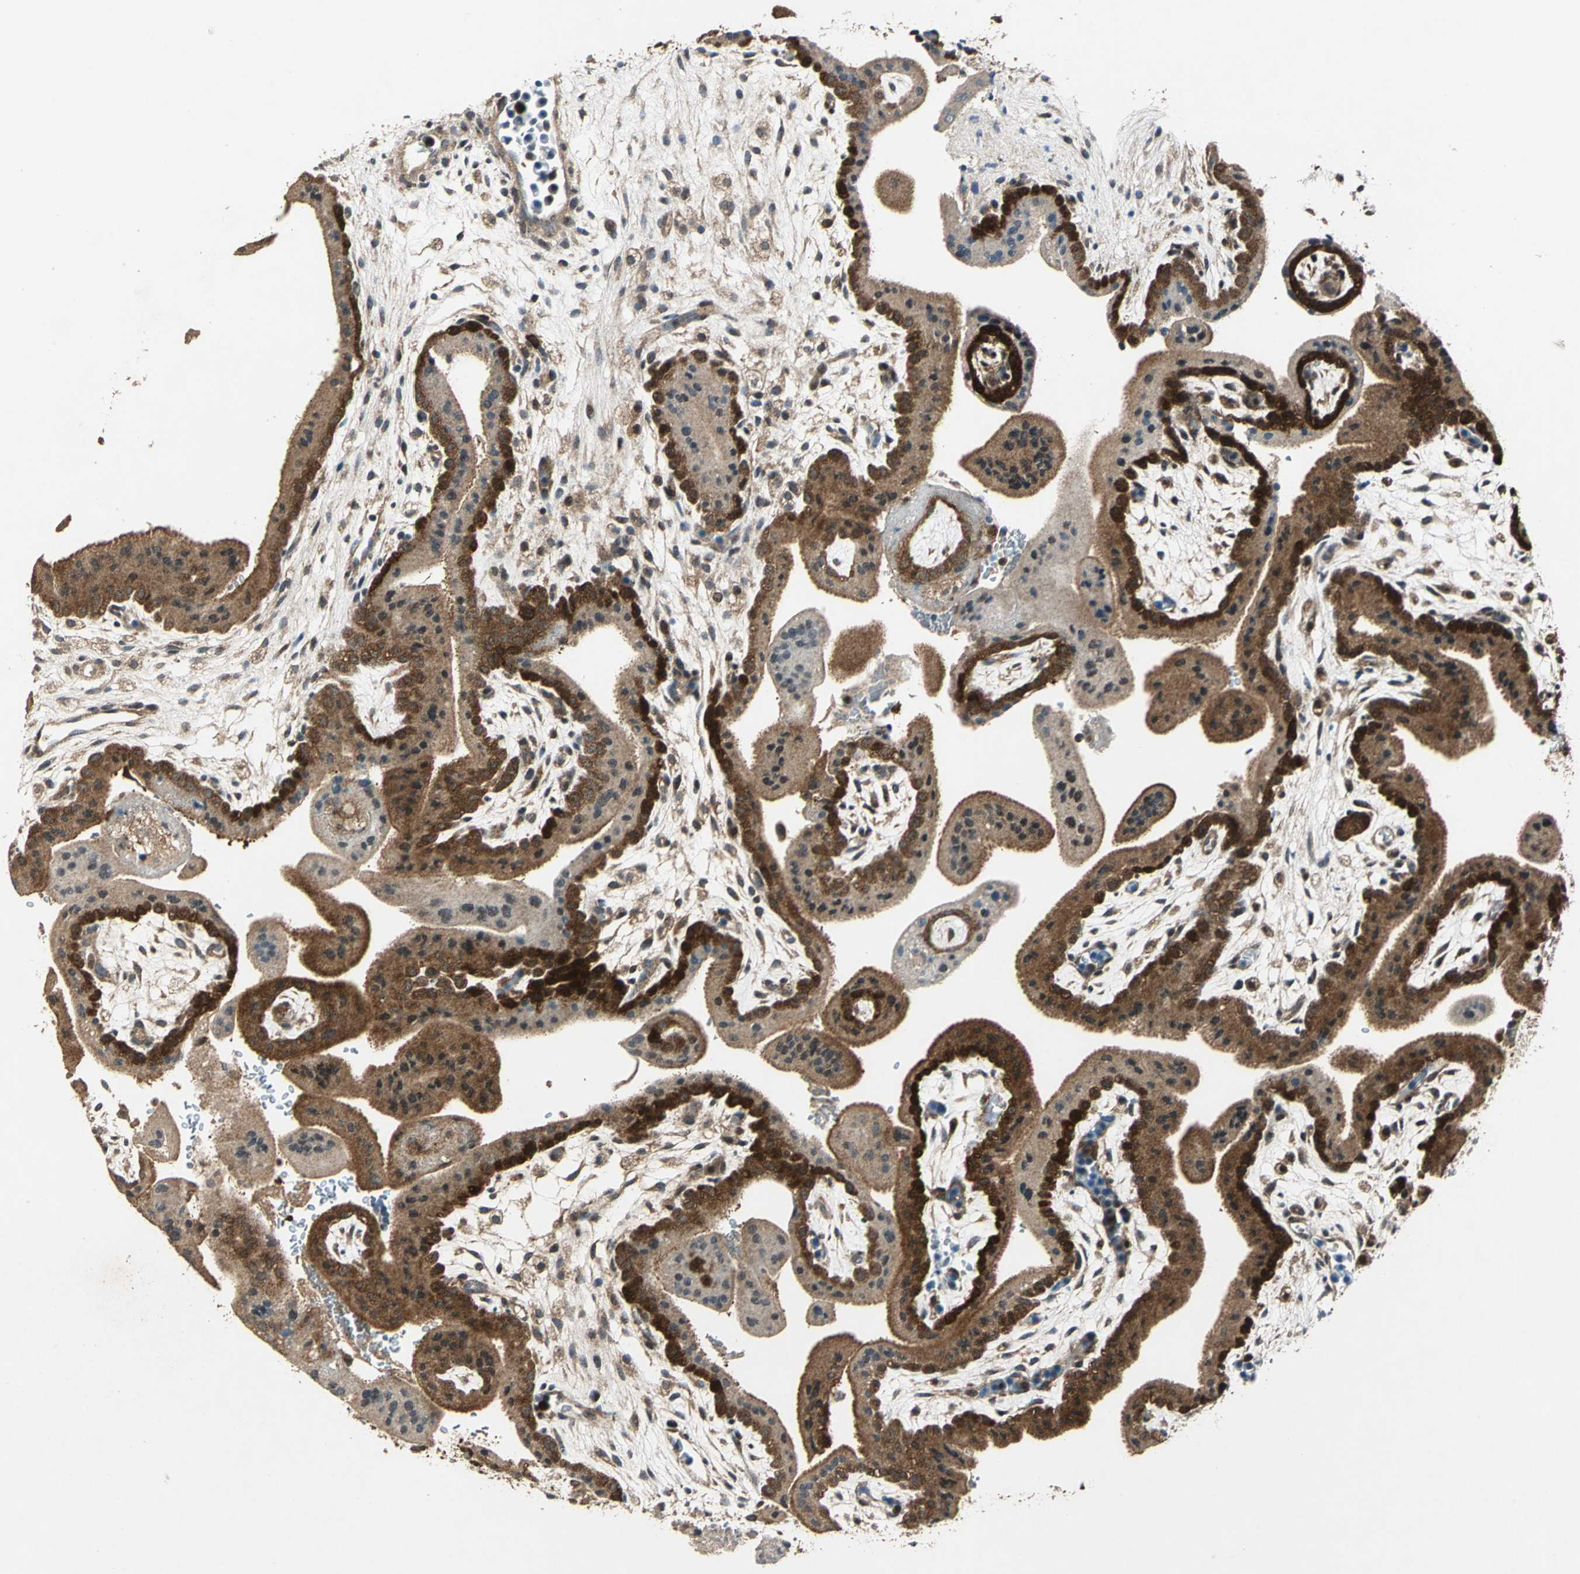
{"staining": {"intensity": "strong", "quantity": ">75%", "location": "cytoplasmic/membranous"}, "tissue": "placenta", "cell_type": "Trophoblastic cells", "image_type": "normal", "snomed": [{"axis": "morphology", "description": "Normal tissue, NOS"}, {"axis": "topography", "description": "Placenta"}], "caption": "The image exhibits immunohistochemical staining of benign placenta. There is strong cytoplasmic/membranous staining is present in approximately >75% of trophoblastic cells.", "gene": "AHSA1", "patient": {"sex": "female", "age": 35}}